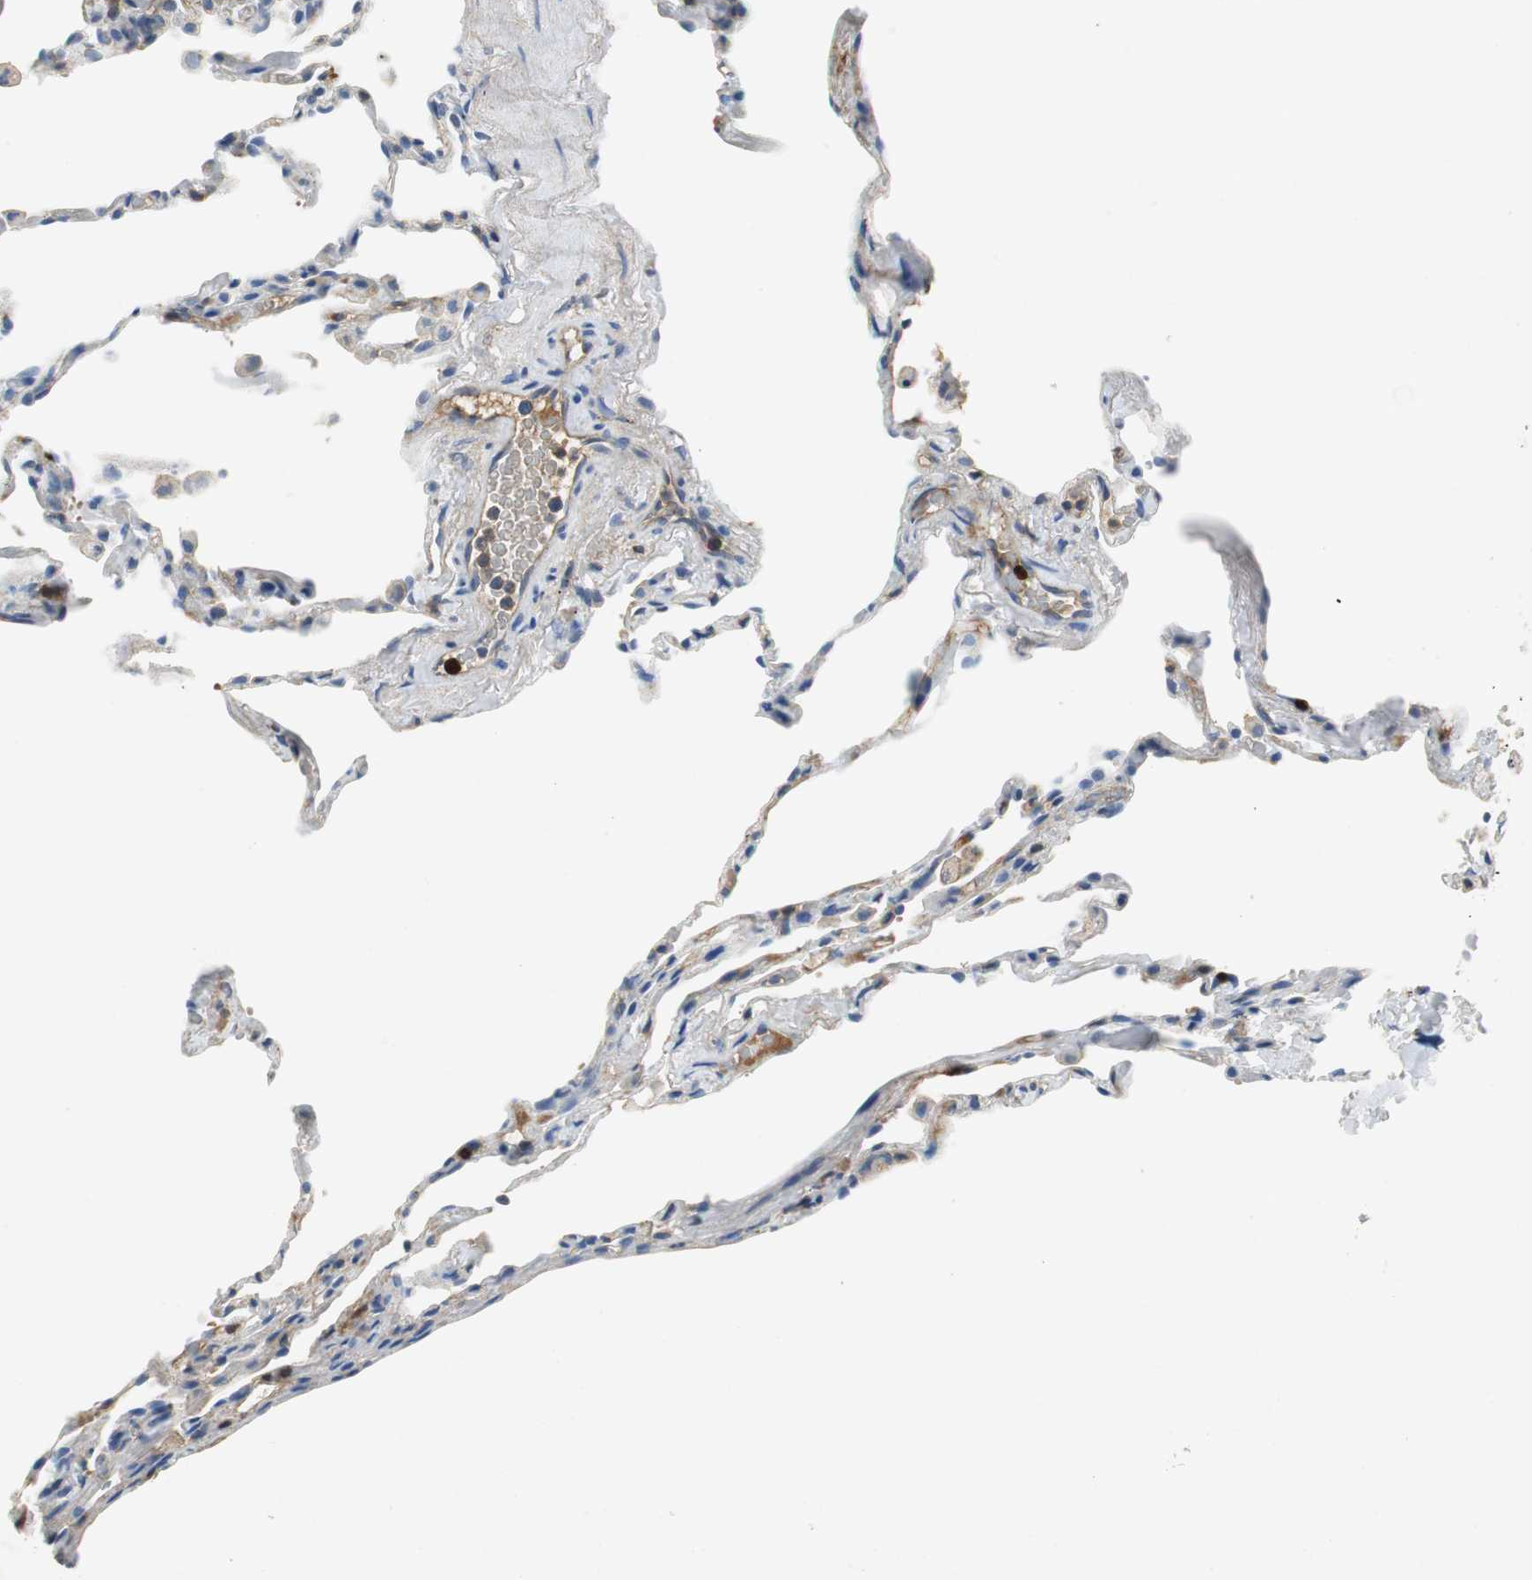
{"staining": {"intensity": "moderate", "quantity": "25%-75%", "location": "cytoplasmic/membranous"}, "tissue": "lung", "cell_type": "Alveolar cells", "image_type": "normal", "snomed": [{"axis": "morphology", "description": "Normal tissue, NOS"}, {"axis": "topography", "description": "Lung"}], "caption": "Protein expression analysis of normal lung displays moderate cytoplasmic/membranous staining in approximately 25%-75% of alveolar cells. (DAB (3,3'-diaminobenzidine) IHC, brown staining for protein, blue staining for nuclei).", "gene": "ORM1", "patient": {"sex": "male", "age": 59}}